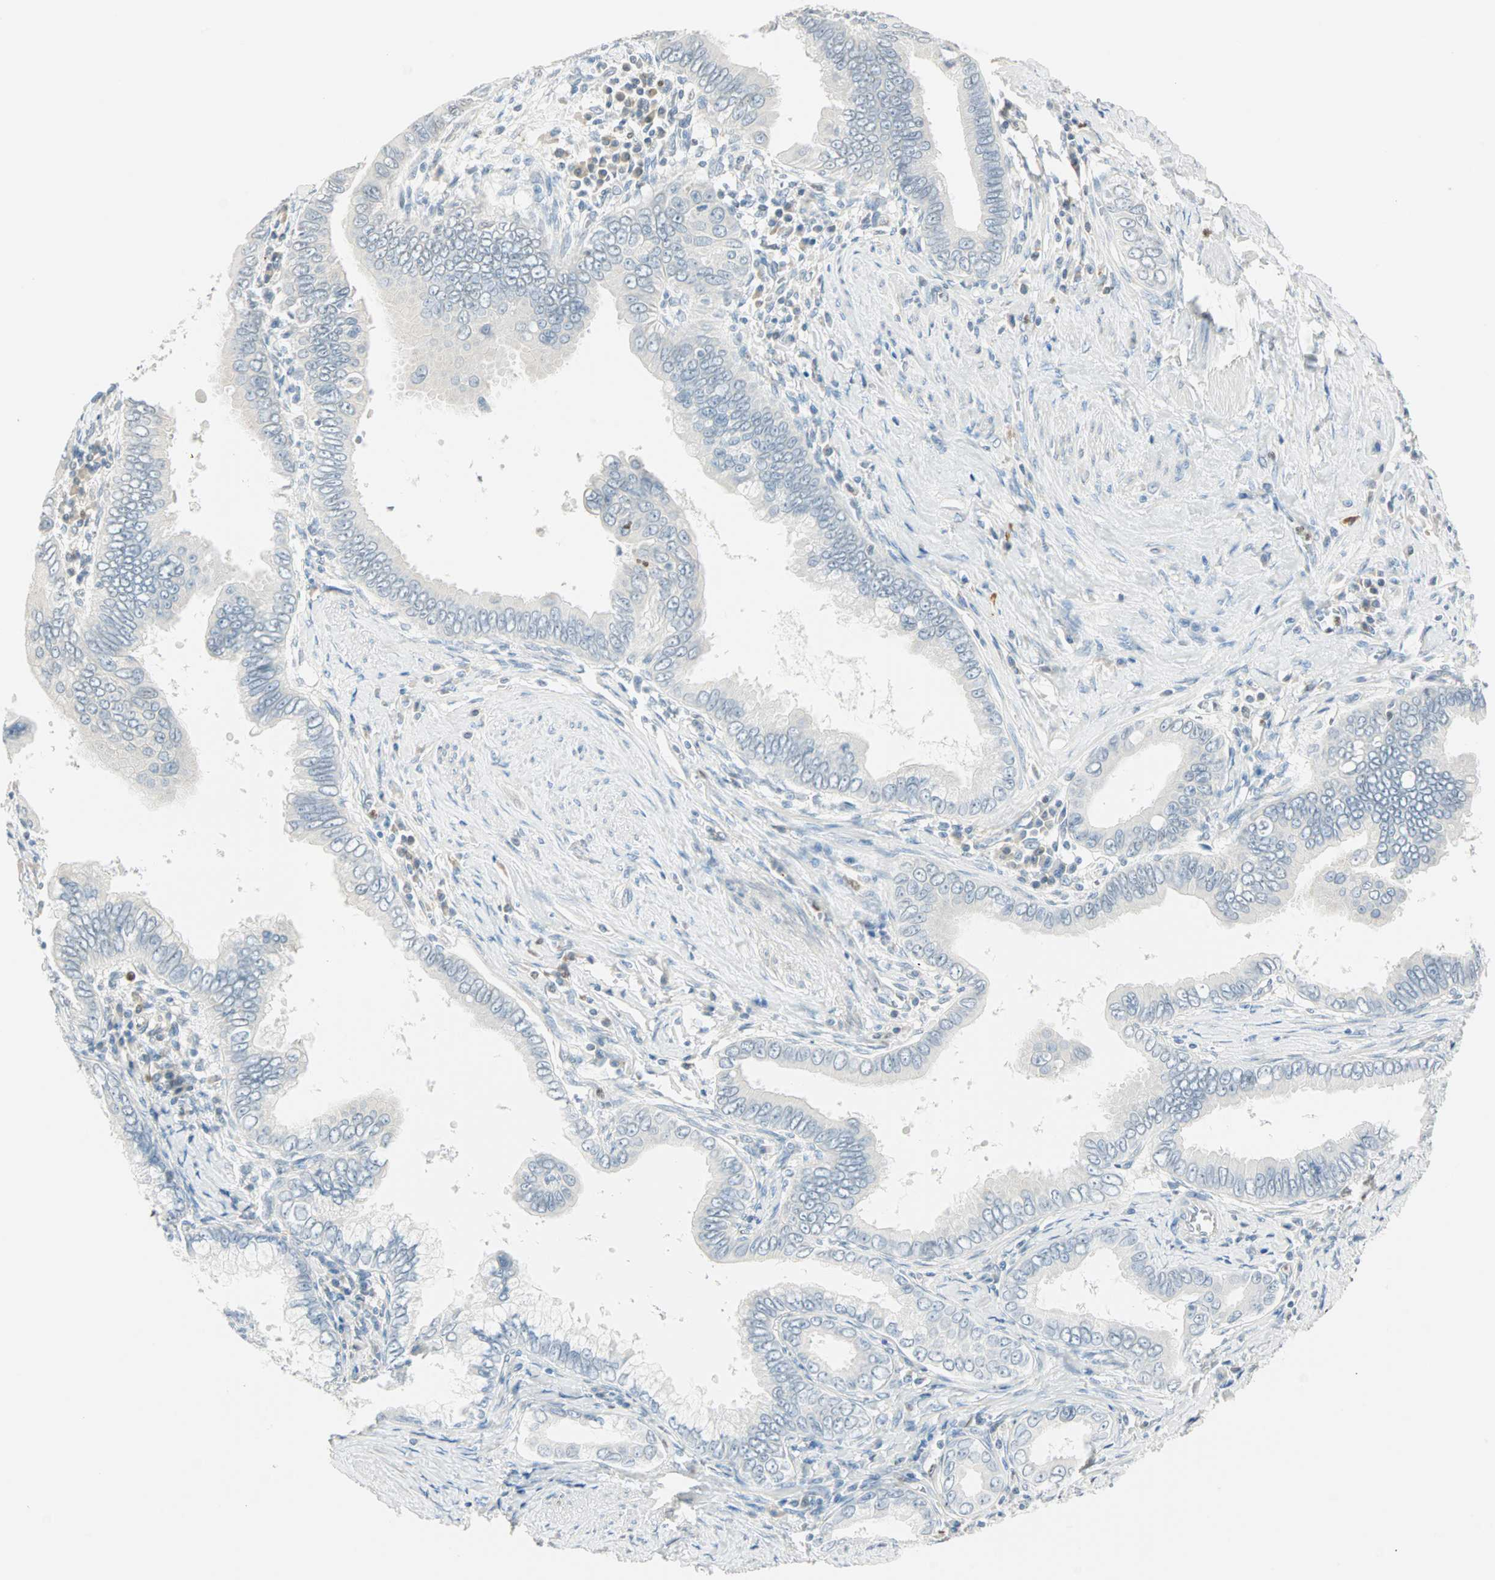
{"staining": {"intensity": "negative", "quantity": "none", "location": "none"}, "tissue": "pancreatic cancer", "cell_type": "Tumor cells", "image_type": "cancer", "snomed": [{"axis": "morphology", "description": "Normal tissue, NOS"}, {"axis": "topography", "description": "Lymph node"}], "caption": "IHC photomicrograph of human pancreatic cancer stained for a protein (brown), which shows no positivity in tumor cells. (Immunohistochemistry (ihc), brightfield microscopy, high magnification).", "gene": "MLLT10", "patient": {"sex": "male", "age": 50}}